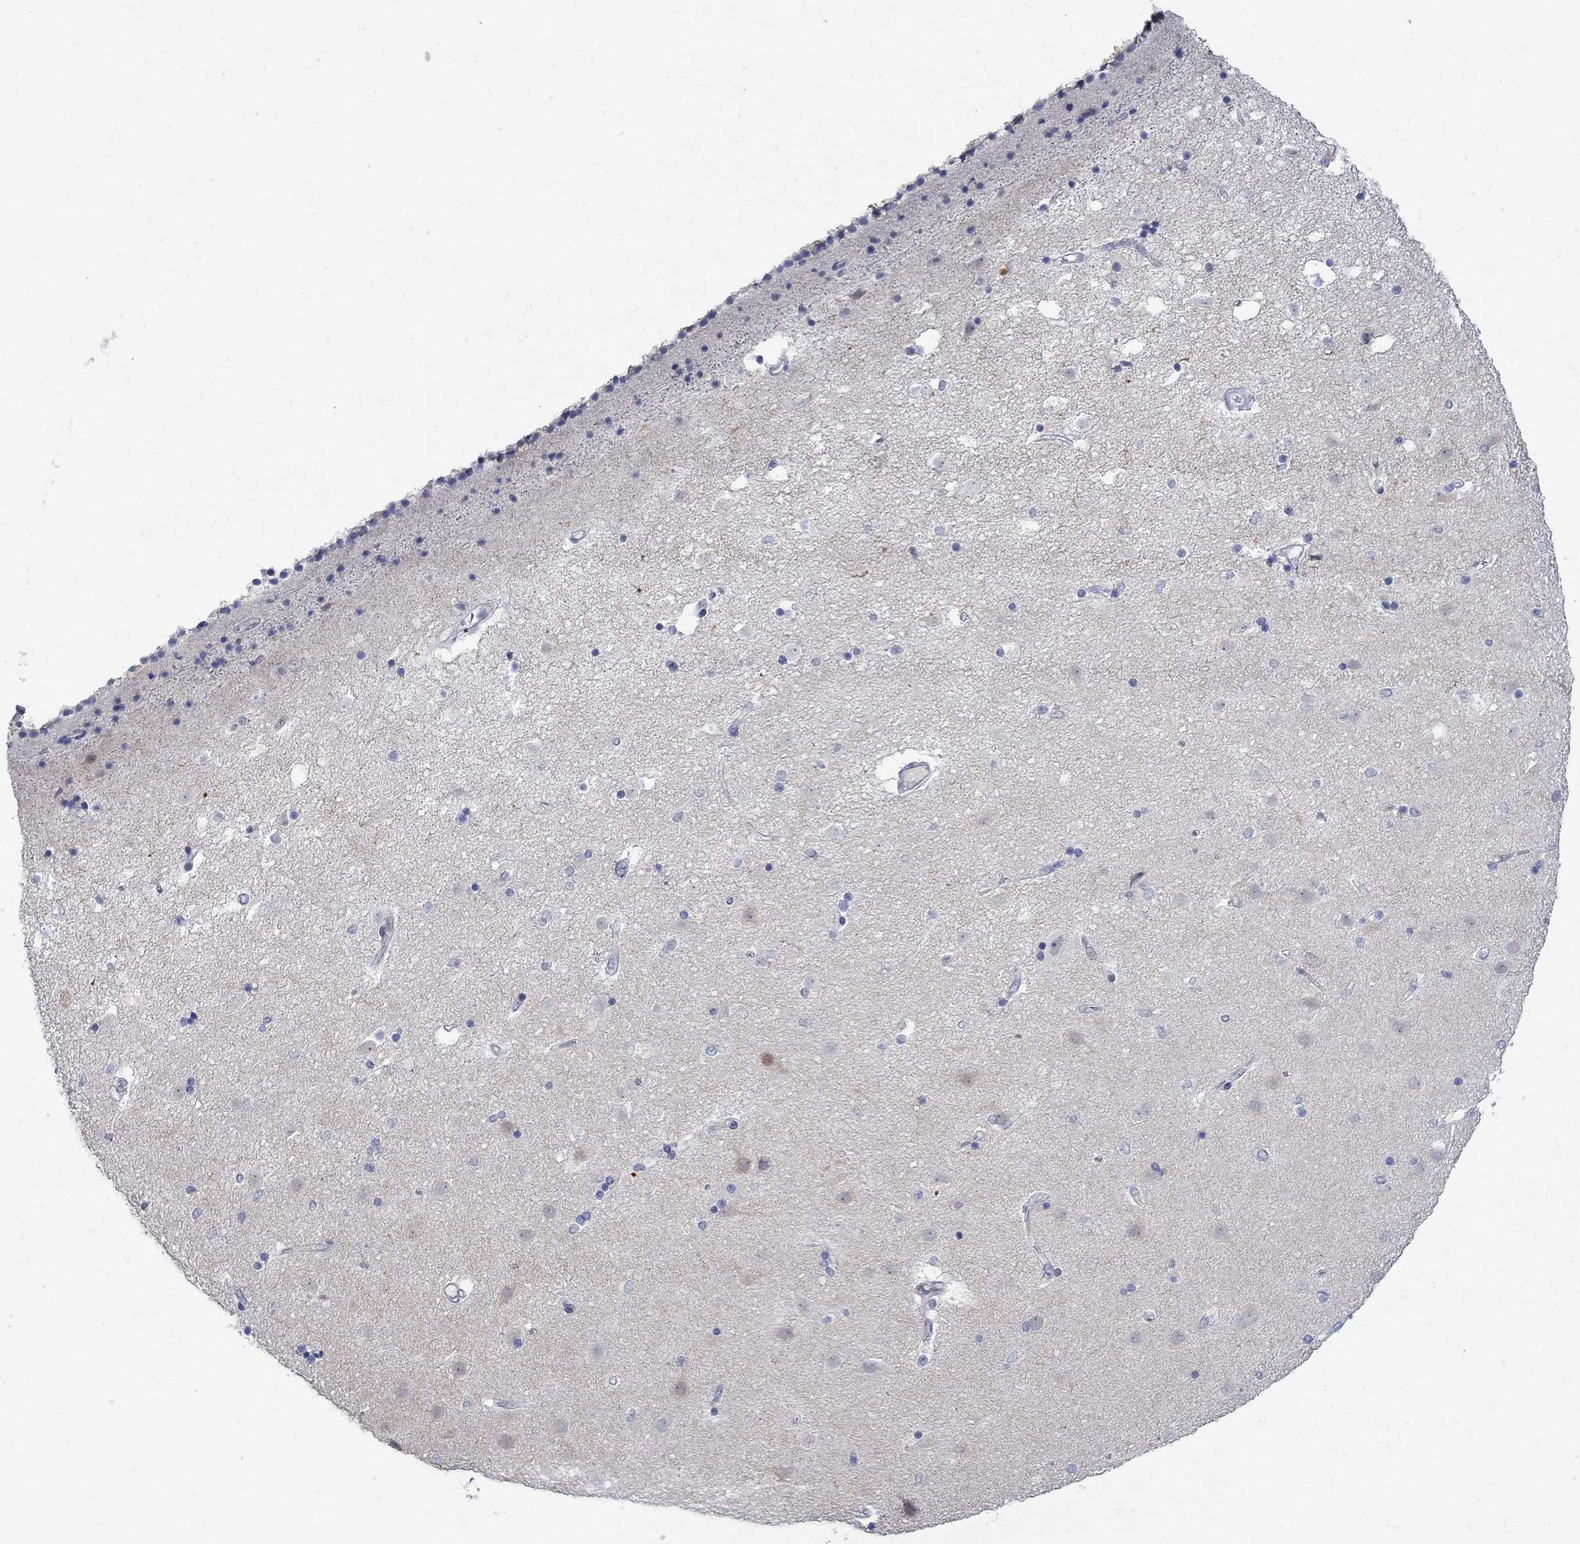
{"staining": {"intensity": "negative", "quantity": "none", "location": "none"}, "tissue": "caudate", "cell_type": "Glial cells", "image_type": "normal", "snomed": [{"axis": "morphology", "description": "Normal tissue, NOS"}, {"axis": "topography", "description": "Lateral ventricle wall"}], "caption": "This is an immunohistochemistry (IHC) image of benign caudate. There is no staining in glial cells.", "gene": "DLK1", "patient": {"sex": "female", "age": 71}}